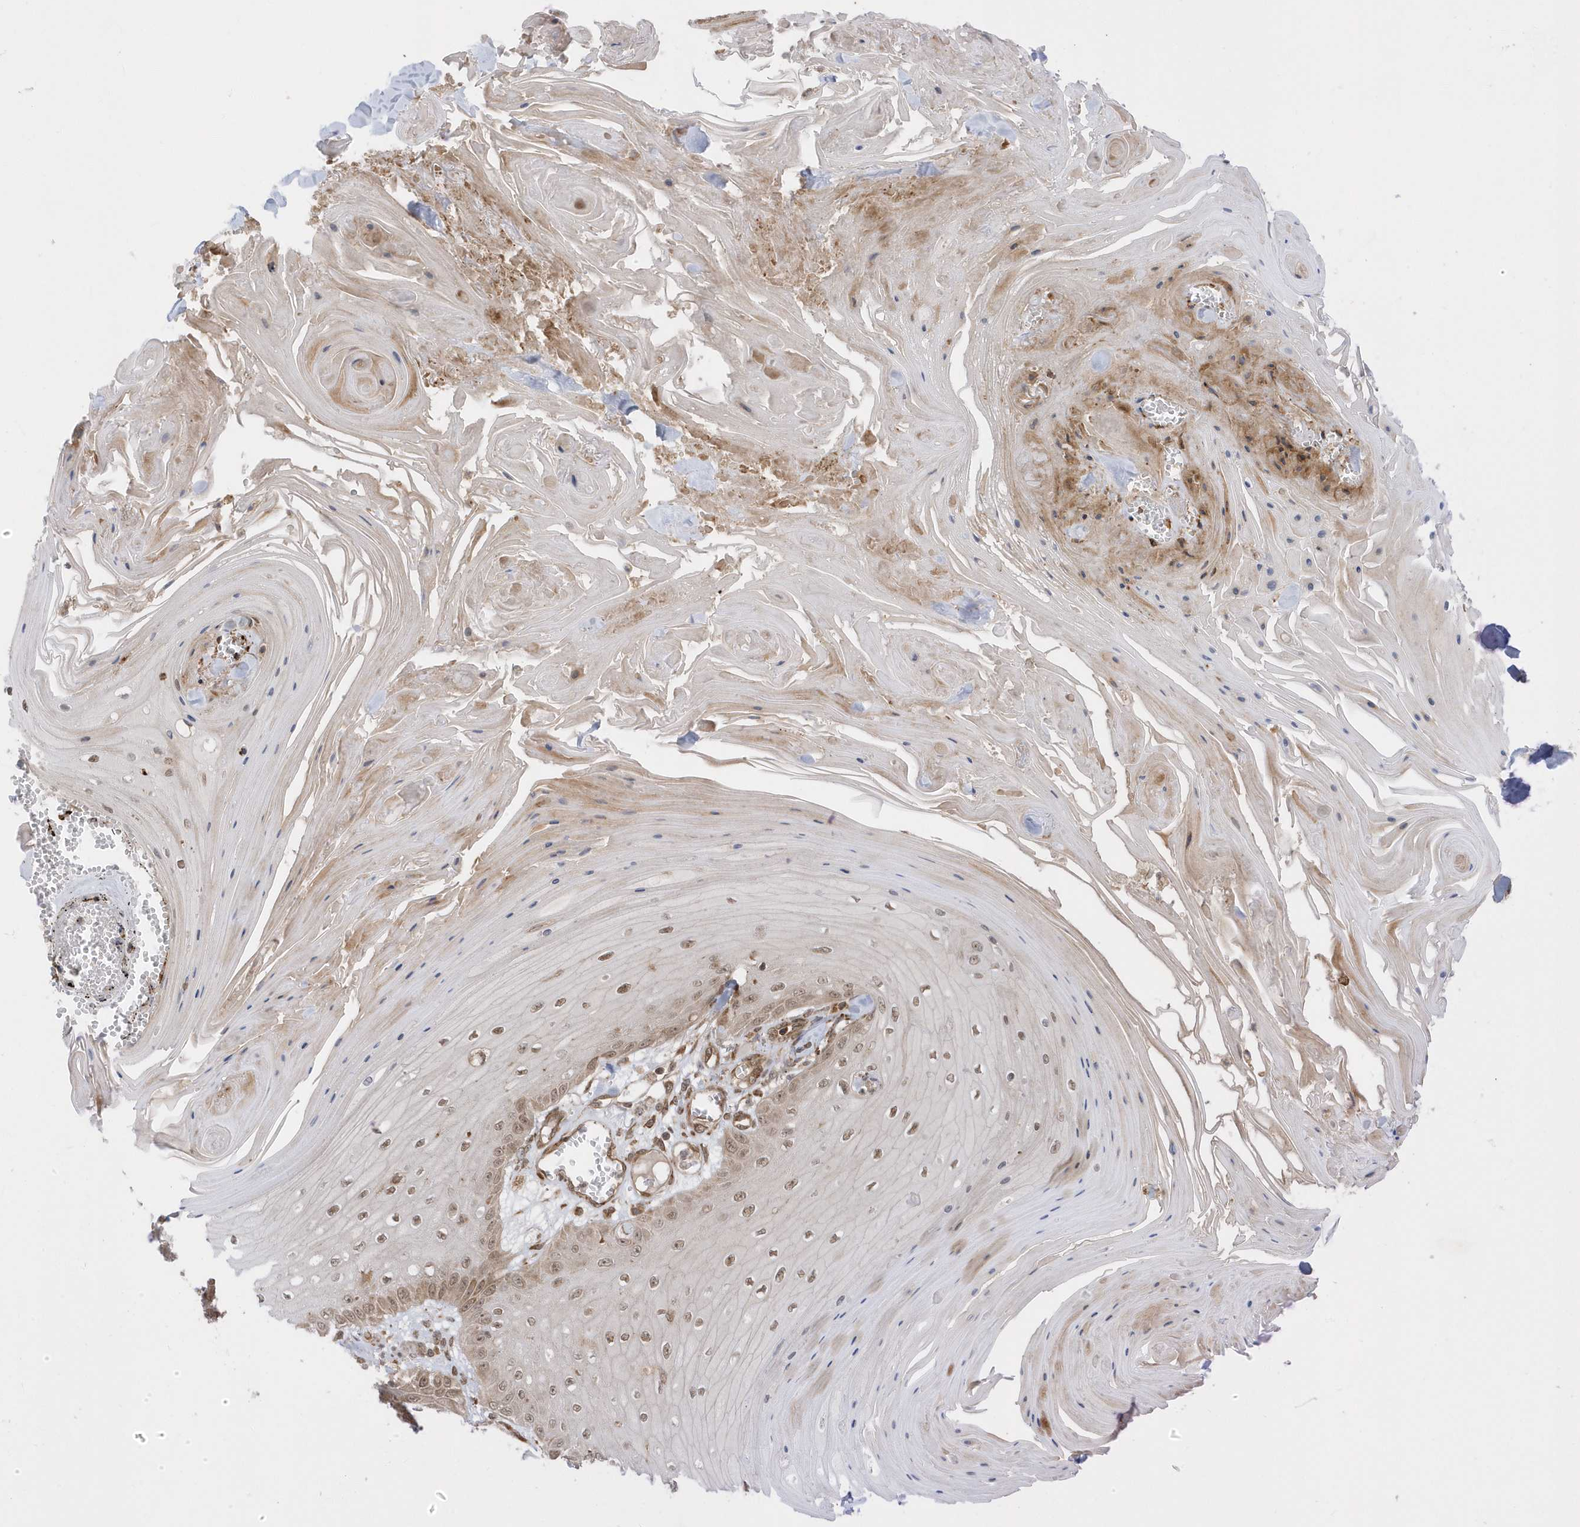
{"staining": {"intensity": "moderate", "quantity": "25%-75%", "location": "cytoplasmic/membranous,nuclear"}, "tissue": "skin cancer", "cell_type": "Tumor cells", "image_type": "cancer", "snomed": [{"axis": "morphology", "description": "Squamous cell carcinoma, NOS"}, {"axis": "topography", "description": "Skin"}], "caption": "This is a histology image of immunohistochemistry (IHC) staining of skin cancer (squamous cell carcinoma), which shows moderate expression in the cytoplasmic/membranous and nuclear of tumor cells.", "gene": "METTL21A", "patient": {"sex": "male", "age": 74}}